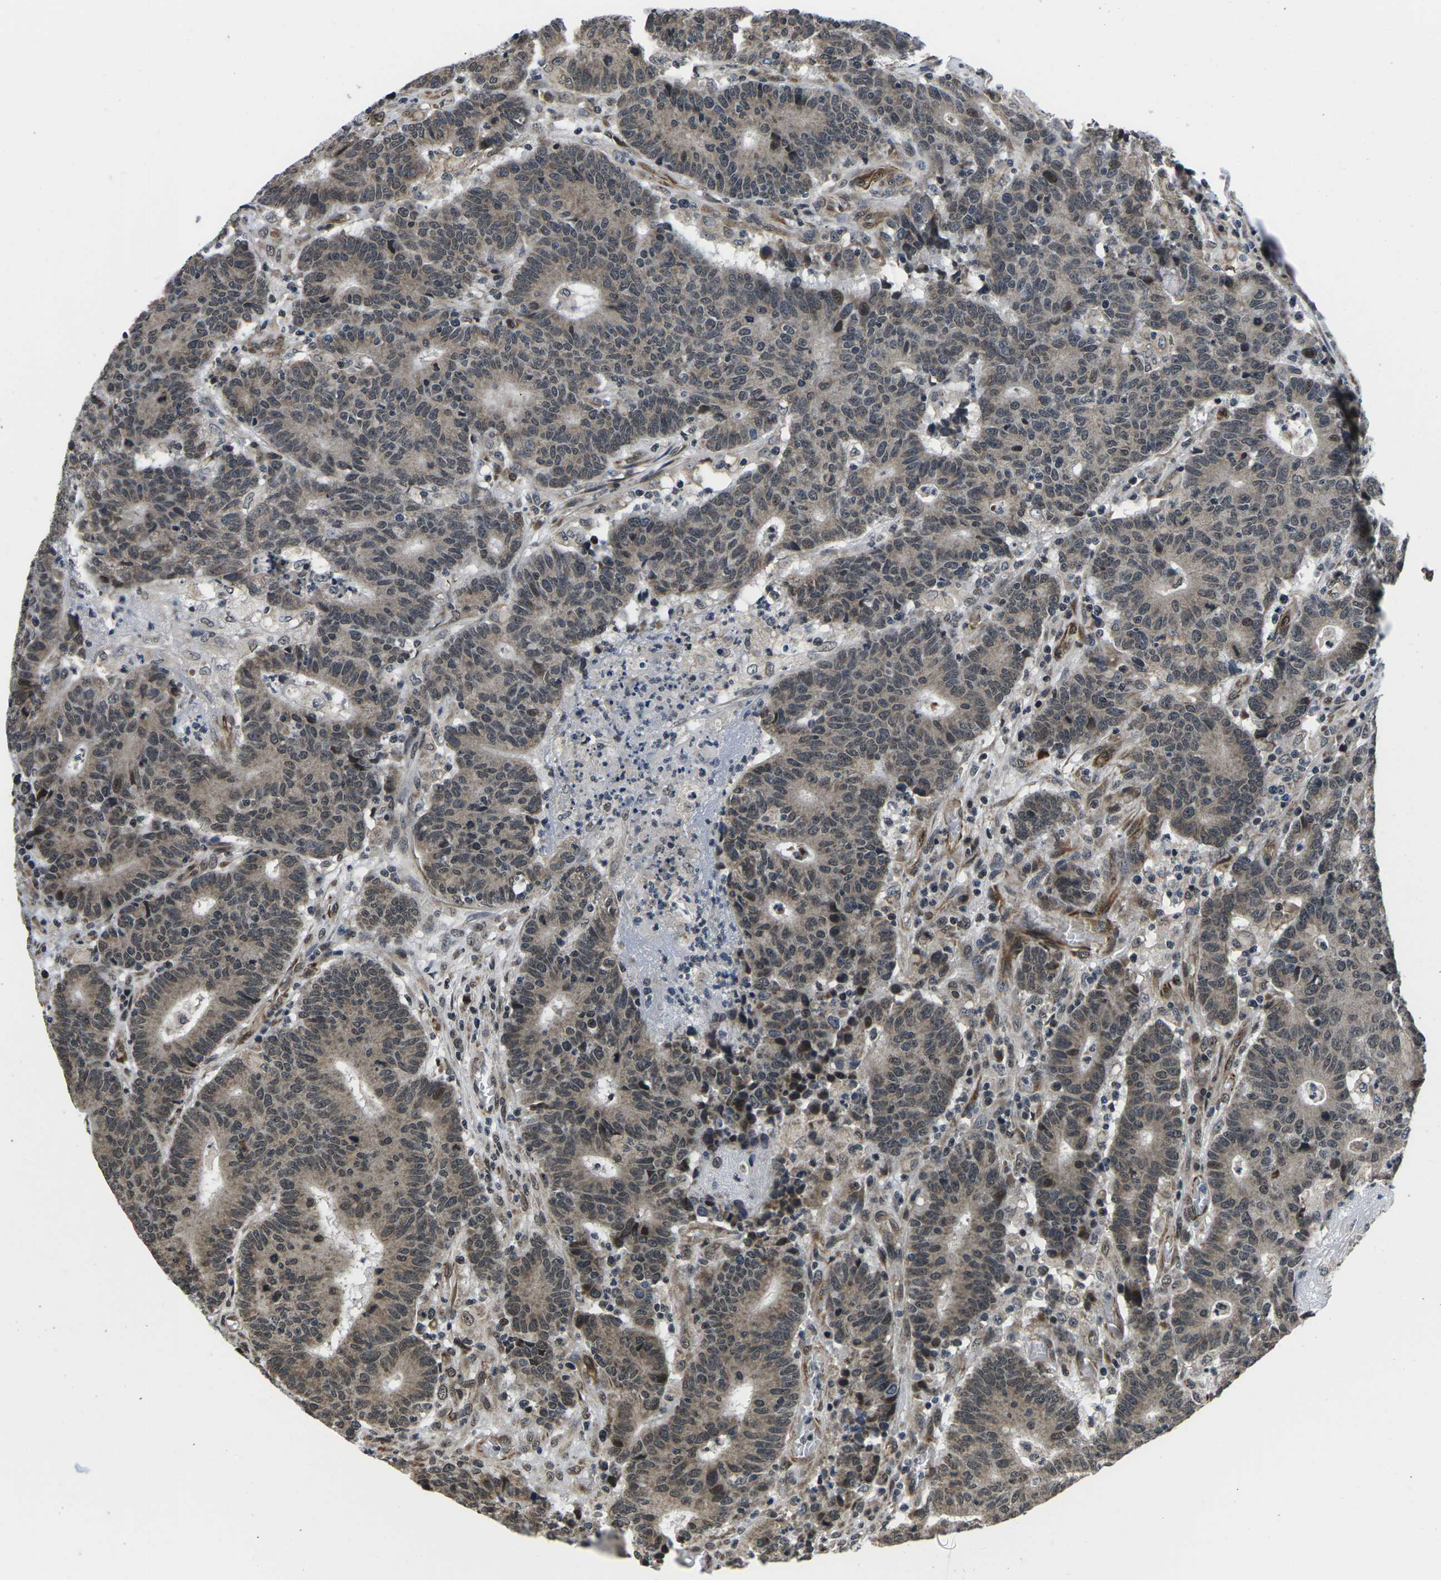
{"staining": {"intensity": "weak", "quantity": ">75%", "location": "cytoplasmic/membranous,nuclear"}, "tissue": "colorectal cancer", "cell_type": "Tumor cells", "image_type": "cancer", "snomed": [{"axis": "morphology", "description": "Normal tissue, NOS"}, {"axis": "morphology", "description": "Adenocarcinoma, NOS"}, {"axis": "topography", "description": "Colon"}], "caption": "Tumor cells display low levels of weak cytoplasmic/membranous and nuclear positivity in approximately >75% of cells in human colorectal cancer (adenocarcinoma).", "gene": "CCNE1", "patient": {"sex": "female", "age": 75}}